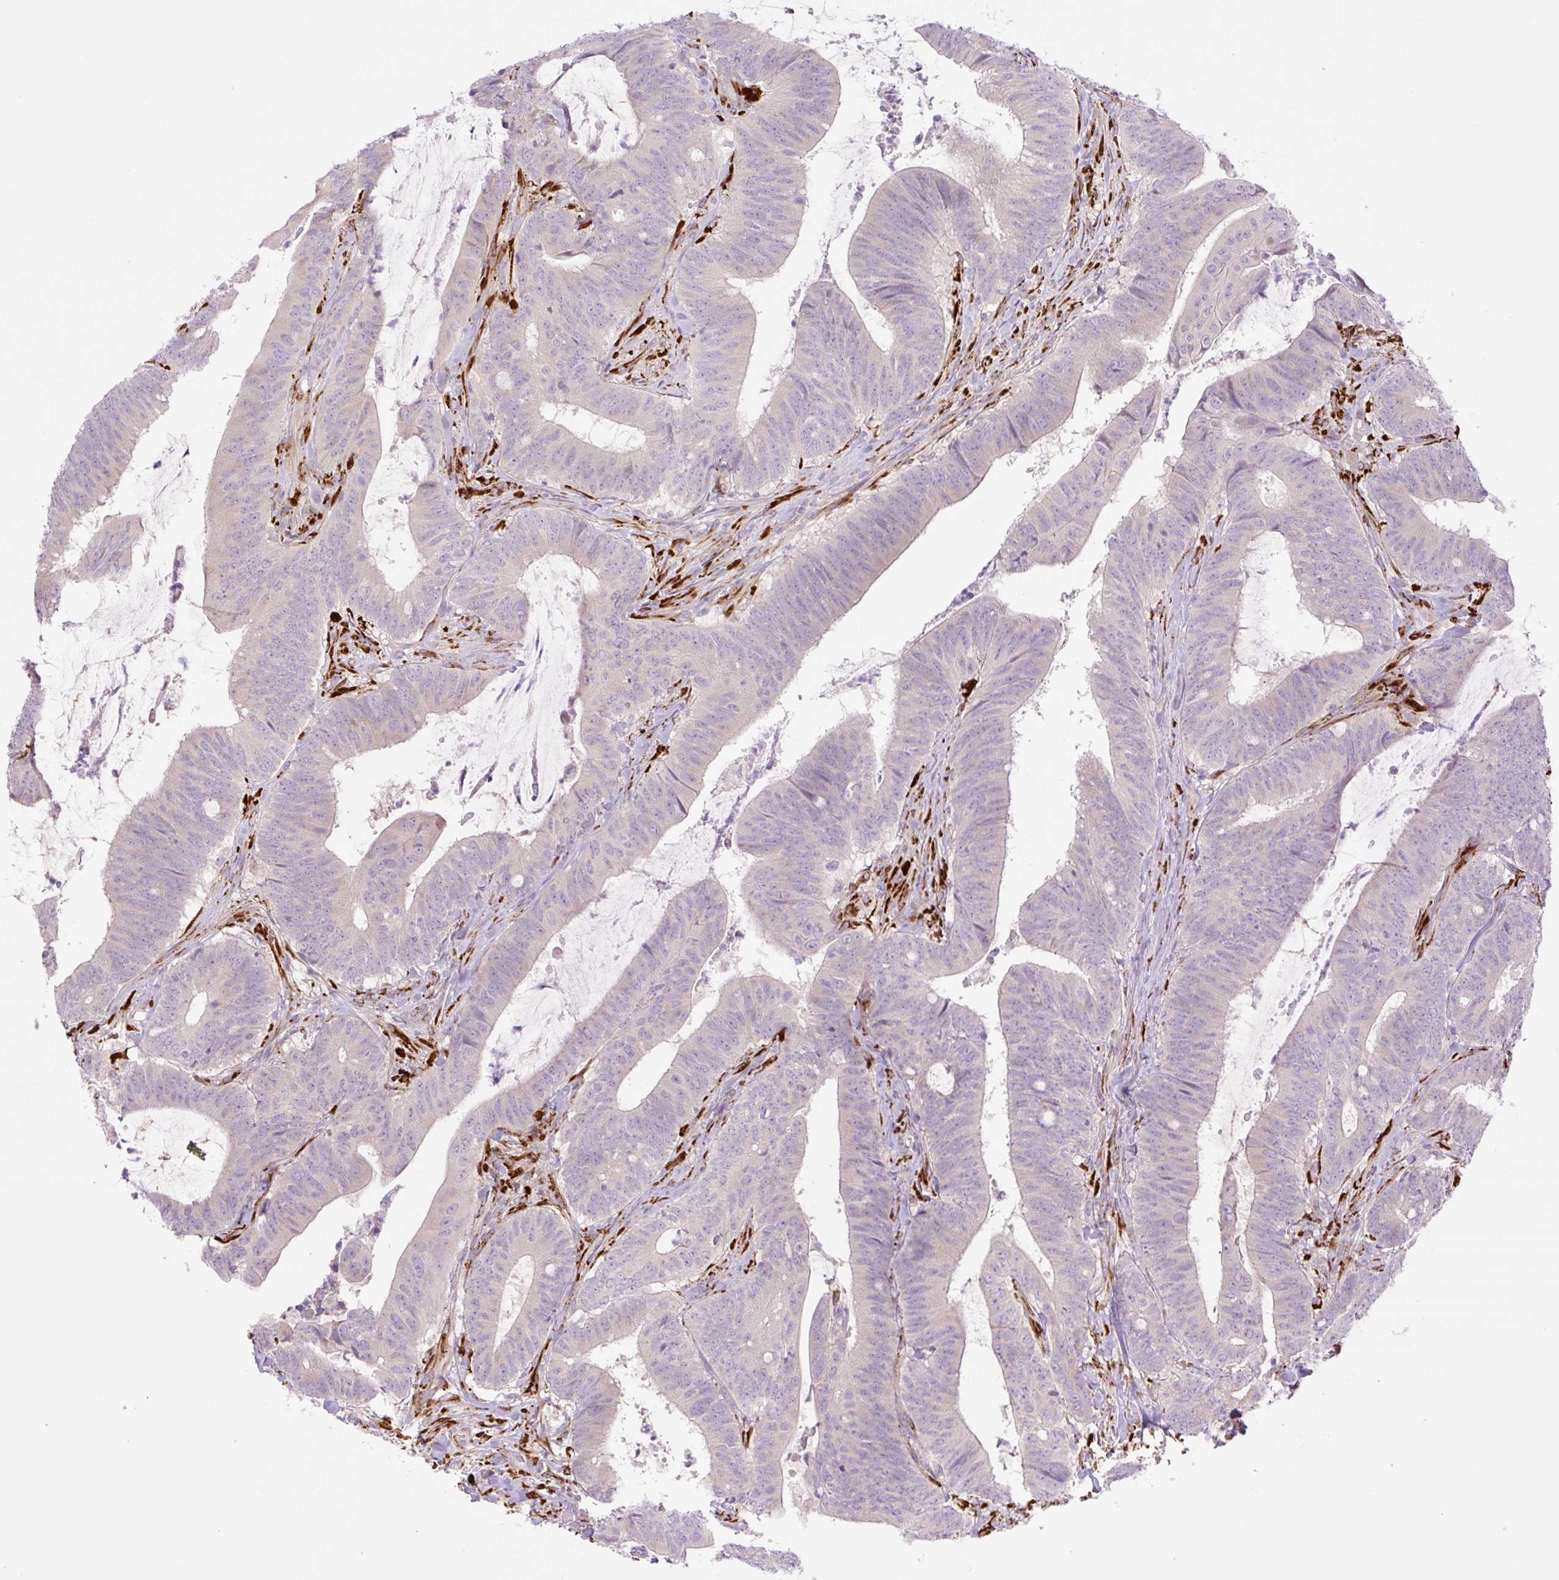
{"staining": {"intensity": "negative", "quantity": "none", "location": "none"}, "tissue": "colorectal cancer", "cell_type": "Tumor cells", "image_type": "cancer", "snomed": [{"axis": "morphology", "description": "Adenocarcinoma, NOS"}, {"axis": "topography", "description": "Colon"}], "caption": "The histopathology image reveals no staining of tumor cells in colorectal adenocarcinoma.", "gene": "COL5A1", "patient": {"sex": "female", "age": 43}}